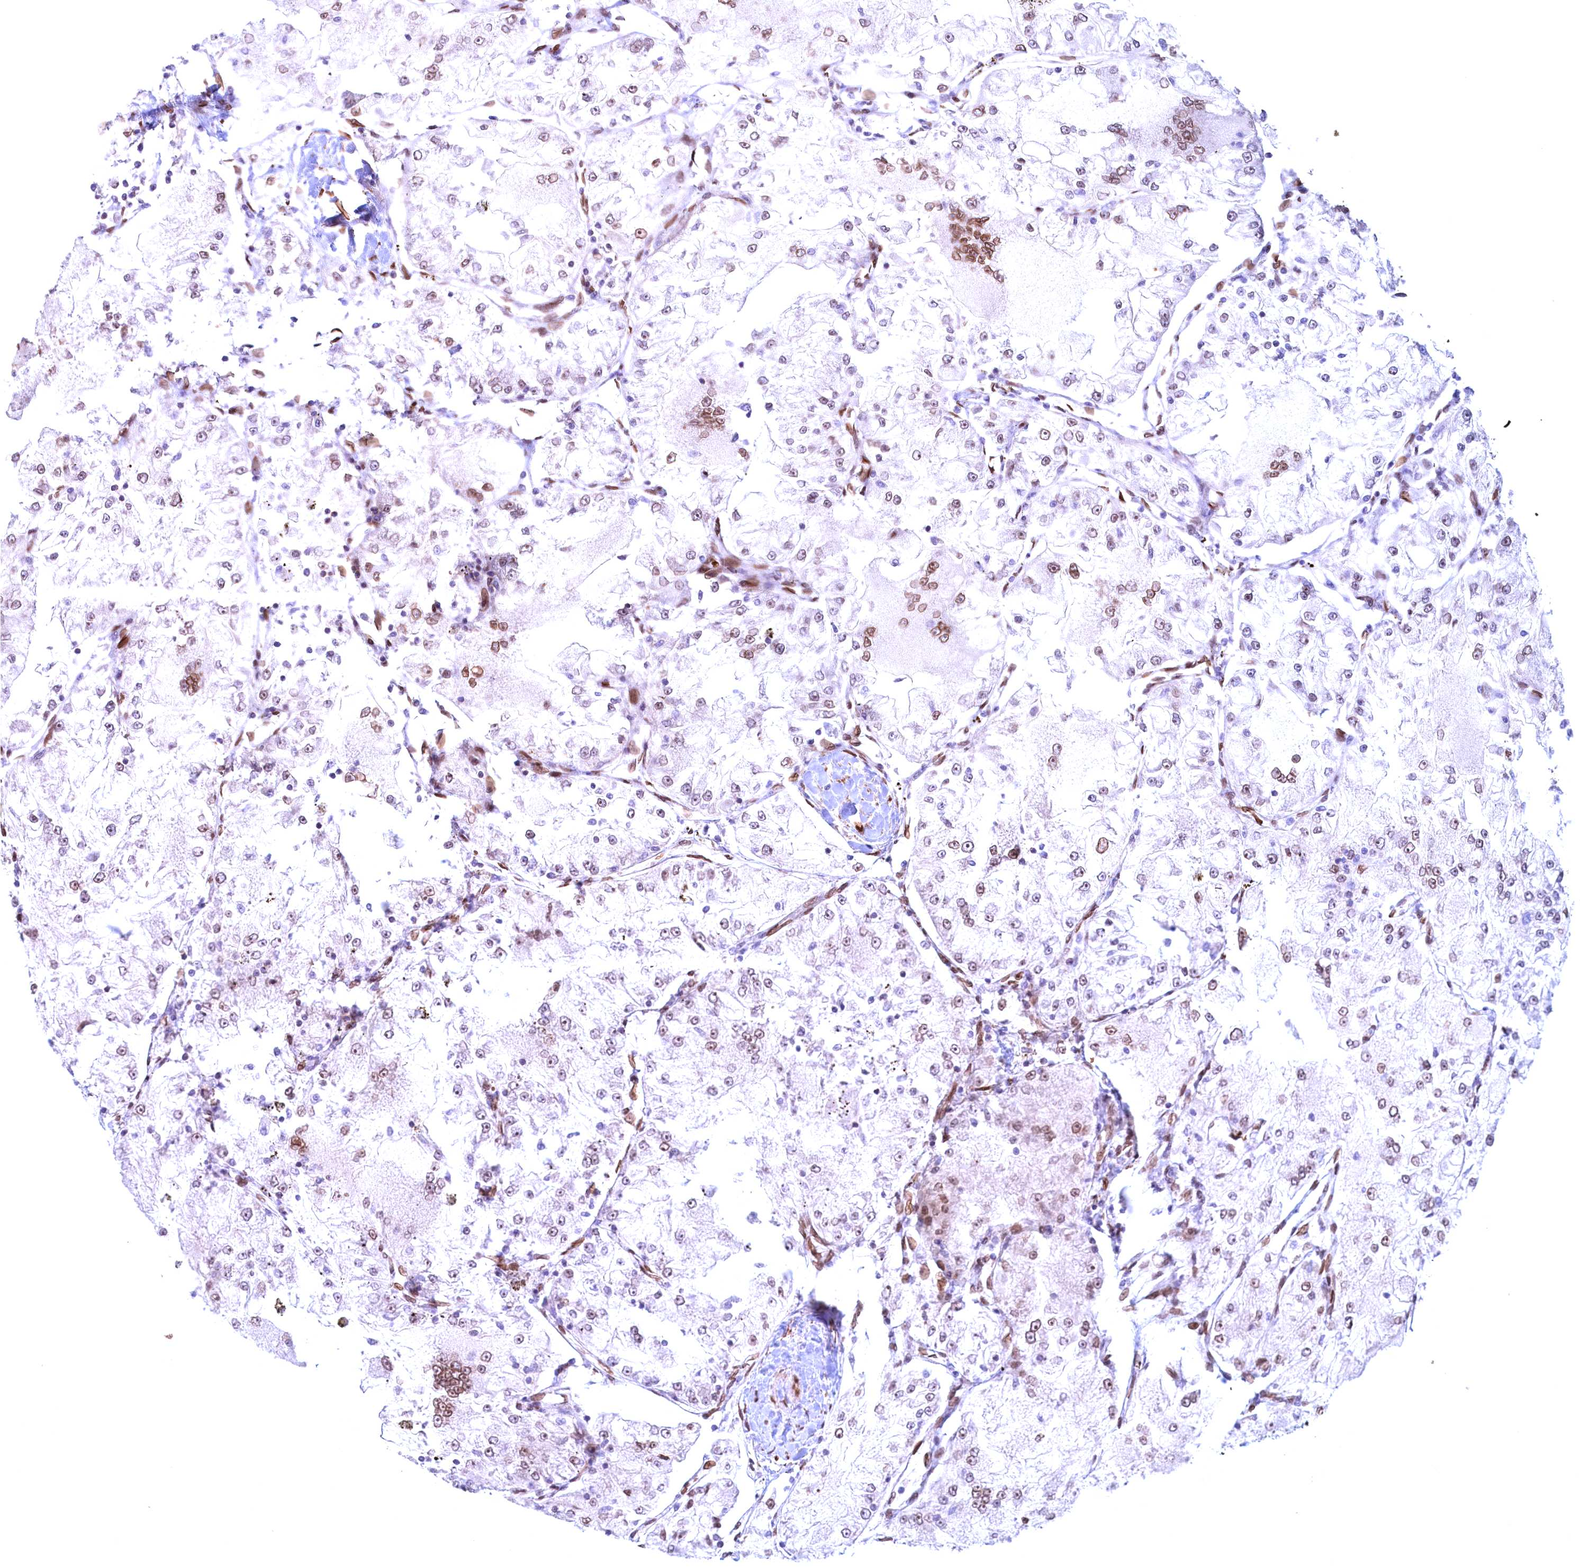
{"staining": {"intensity": "moderate", "quantity": "25%-75%", "location": "cytoplasmic/membranous,nuclear"}, "tissue": "renal cancer", "cell_type": "Tumor cells", "image_type": "cancer", "snomed": [{"axis": "morphology", "description": "Adenocarcinoma, NOS"}, {"axis": "topography", "description": "Kidney"}], "caption": "The image displays immunohistochemical staining of renal adenocarcinoma. There is moderate cytoplasmic/membranous and nuclear positivity is present in about 25%-75% of tumor cells.", "gene": "GPSM1", "patient": {"sex": "female", "age": 72}}